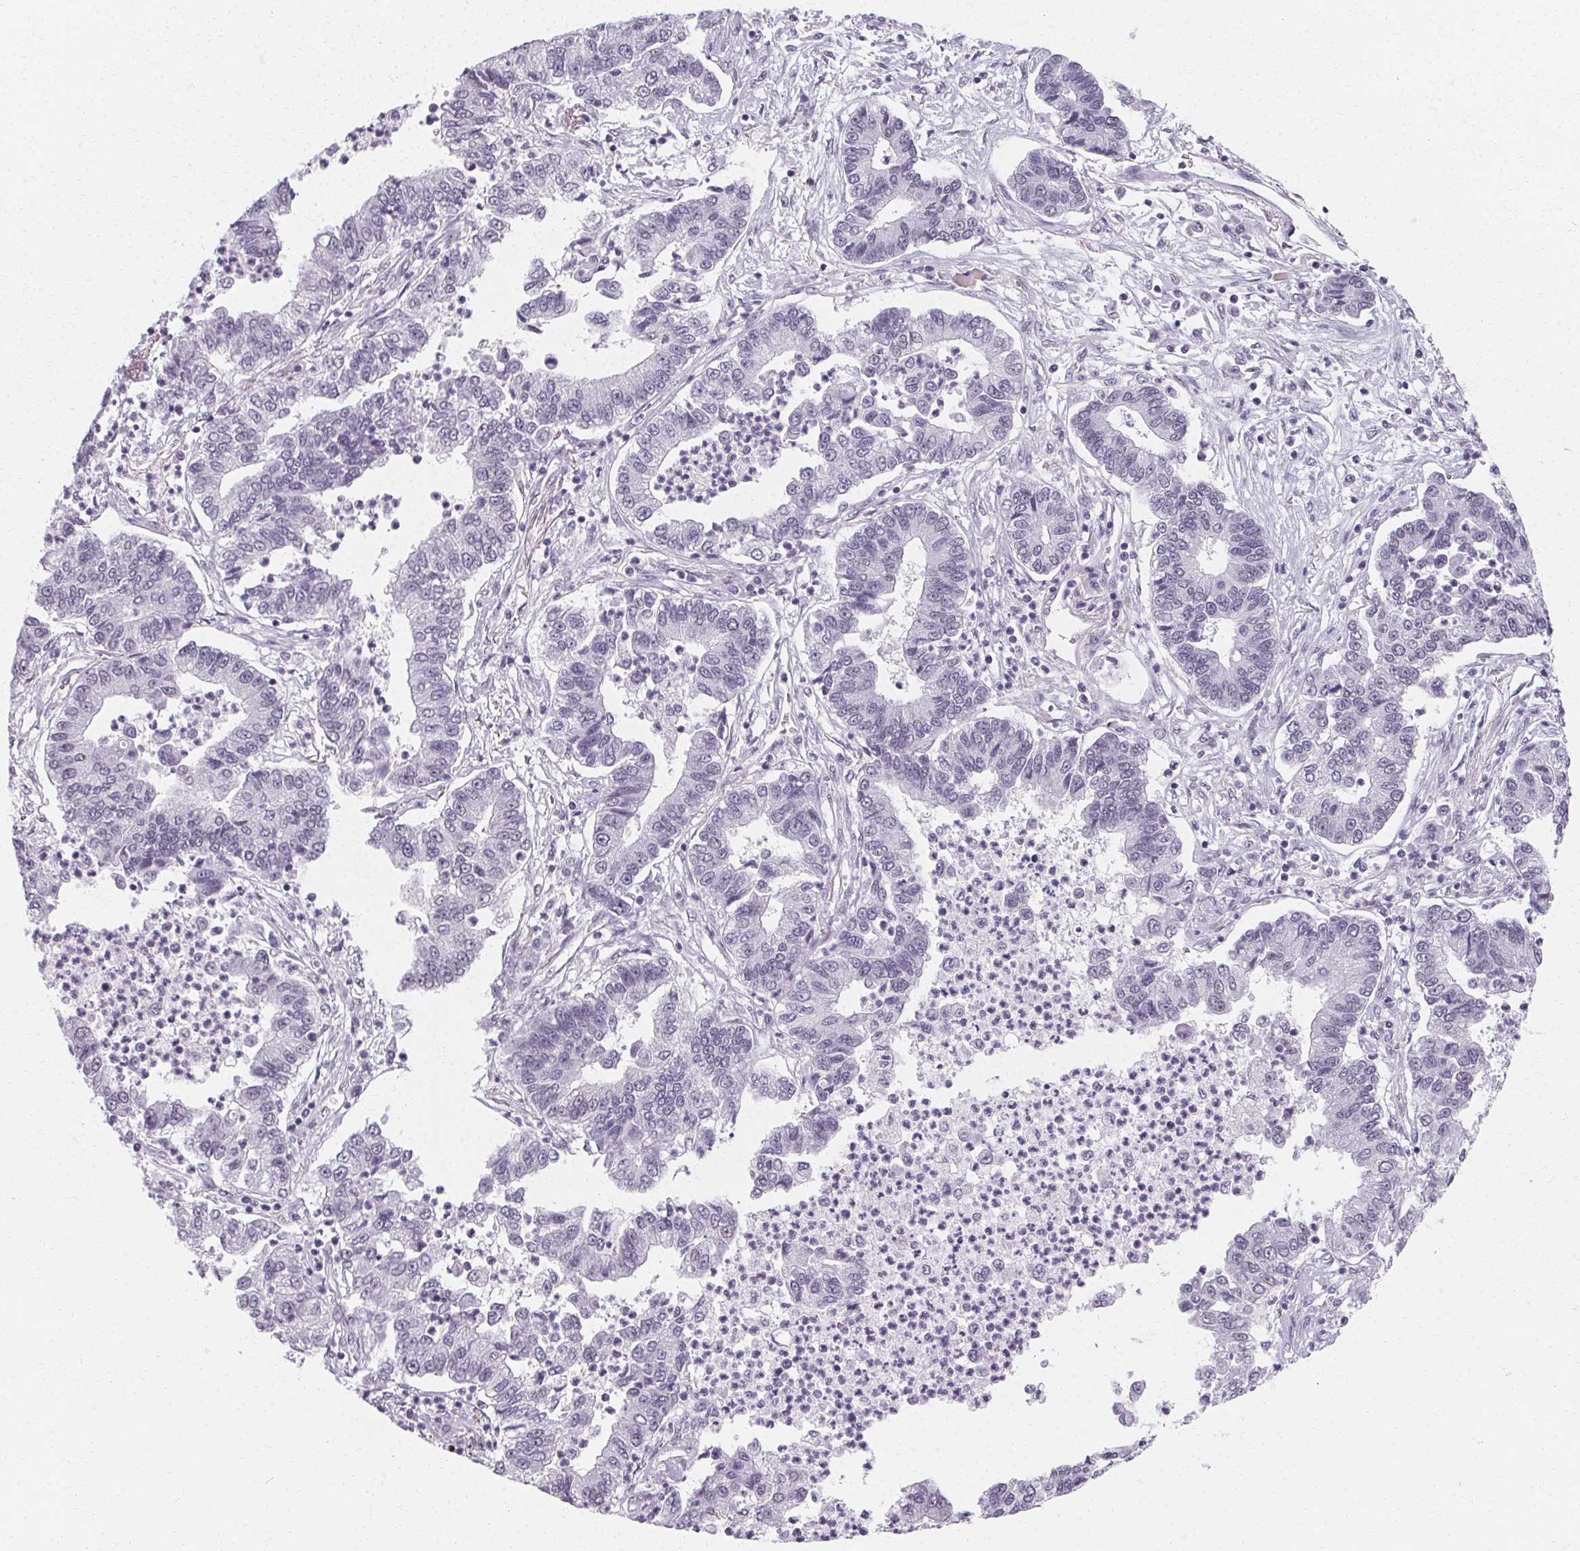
{"staining": {"intensity": "negative", "quantity": "none", "location": "none"}, "tissue": "lung cancer", "cell_type": "Tumor cells", "image_type": "cancer", "snomed": [{"axis": "morphology", "description": "Adenocarcinoma, NOS"}, {"axis": "topography", "description": "Lung"}], "caption": "Tumor cells are negative for protein expression in human adenocarcinoma (lung).", "gene": "SYNPR", "patient": {"sex": "female", "age": 57}}